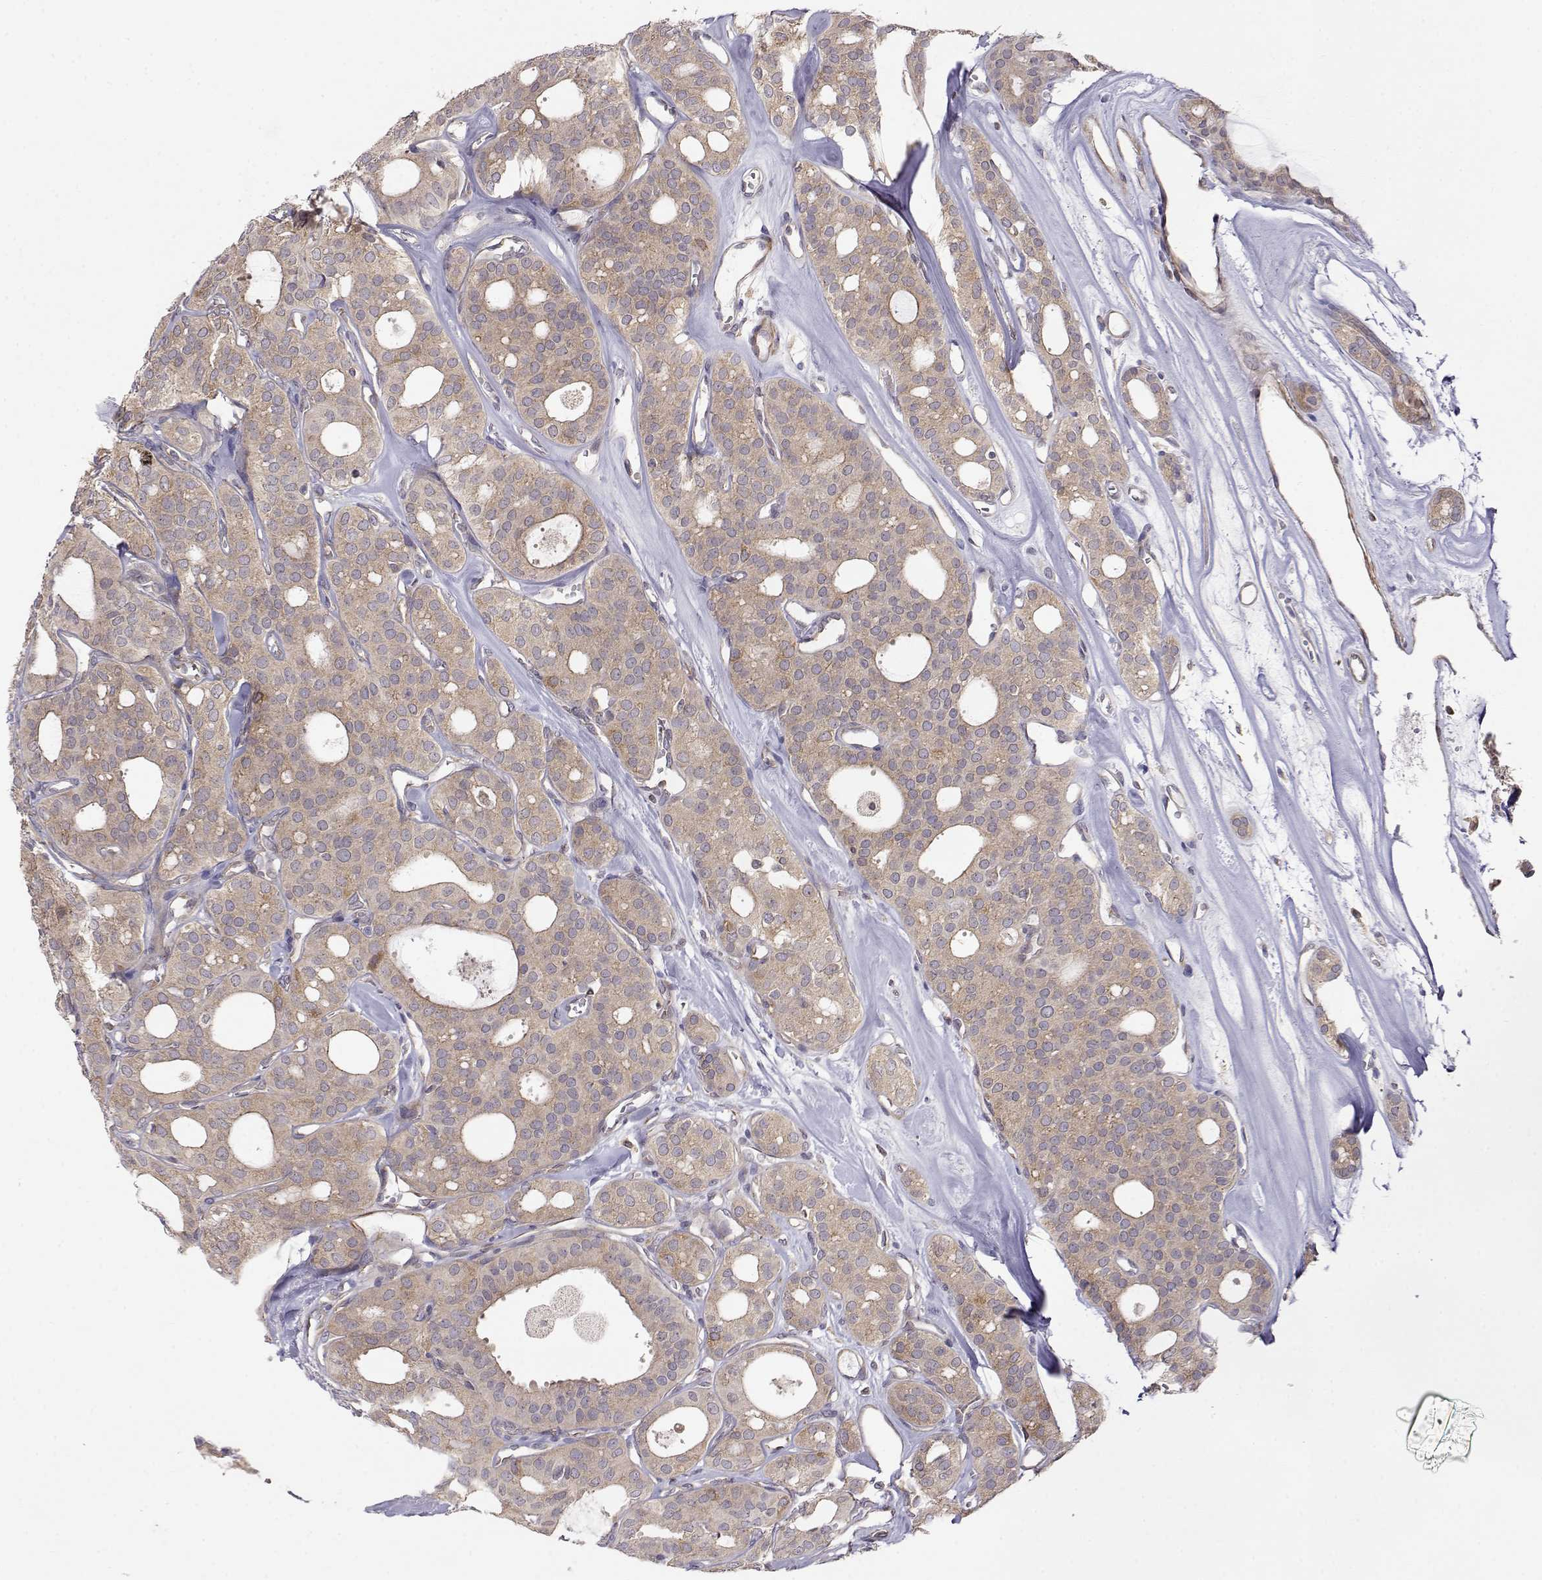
{"staining": {"intensity": "weak", "quantity": ">75%", "location": "cytoplasmic/membranous"}, "tissue": "thyroid cancer", "cell_type": "Tumor cells", "image_type": "cancer", "snomed": [{"axis": "morphology", "description": "Follicular adenoma carcinoma, NOS"}, {"axis": "topography", "description": "Thyroid gland"}], "caption": "High-power microscopy captured an immunohistochemistry image of thyroid cancer (follicular adenoma carcinoma), revealing weak cytoplasmic/membranous expression in approximately >75% of tumor cells.", "gene": "PAIP1", "patient": {"sex": "male", "age": 75}}